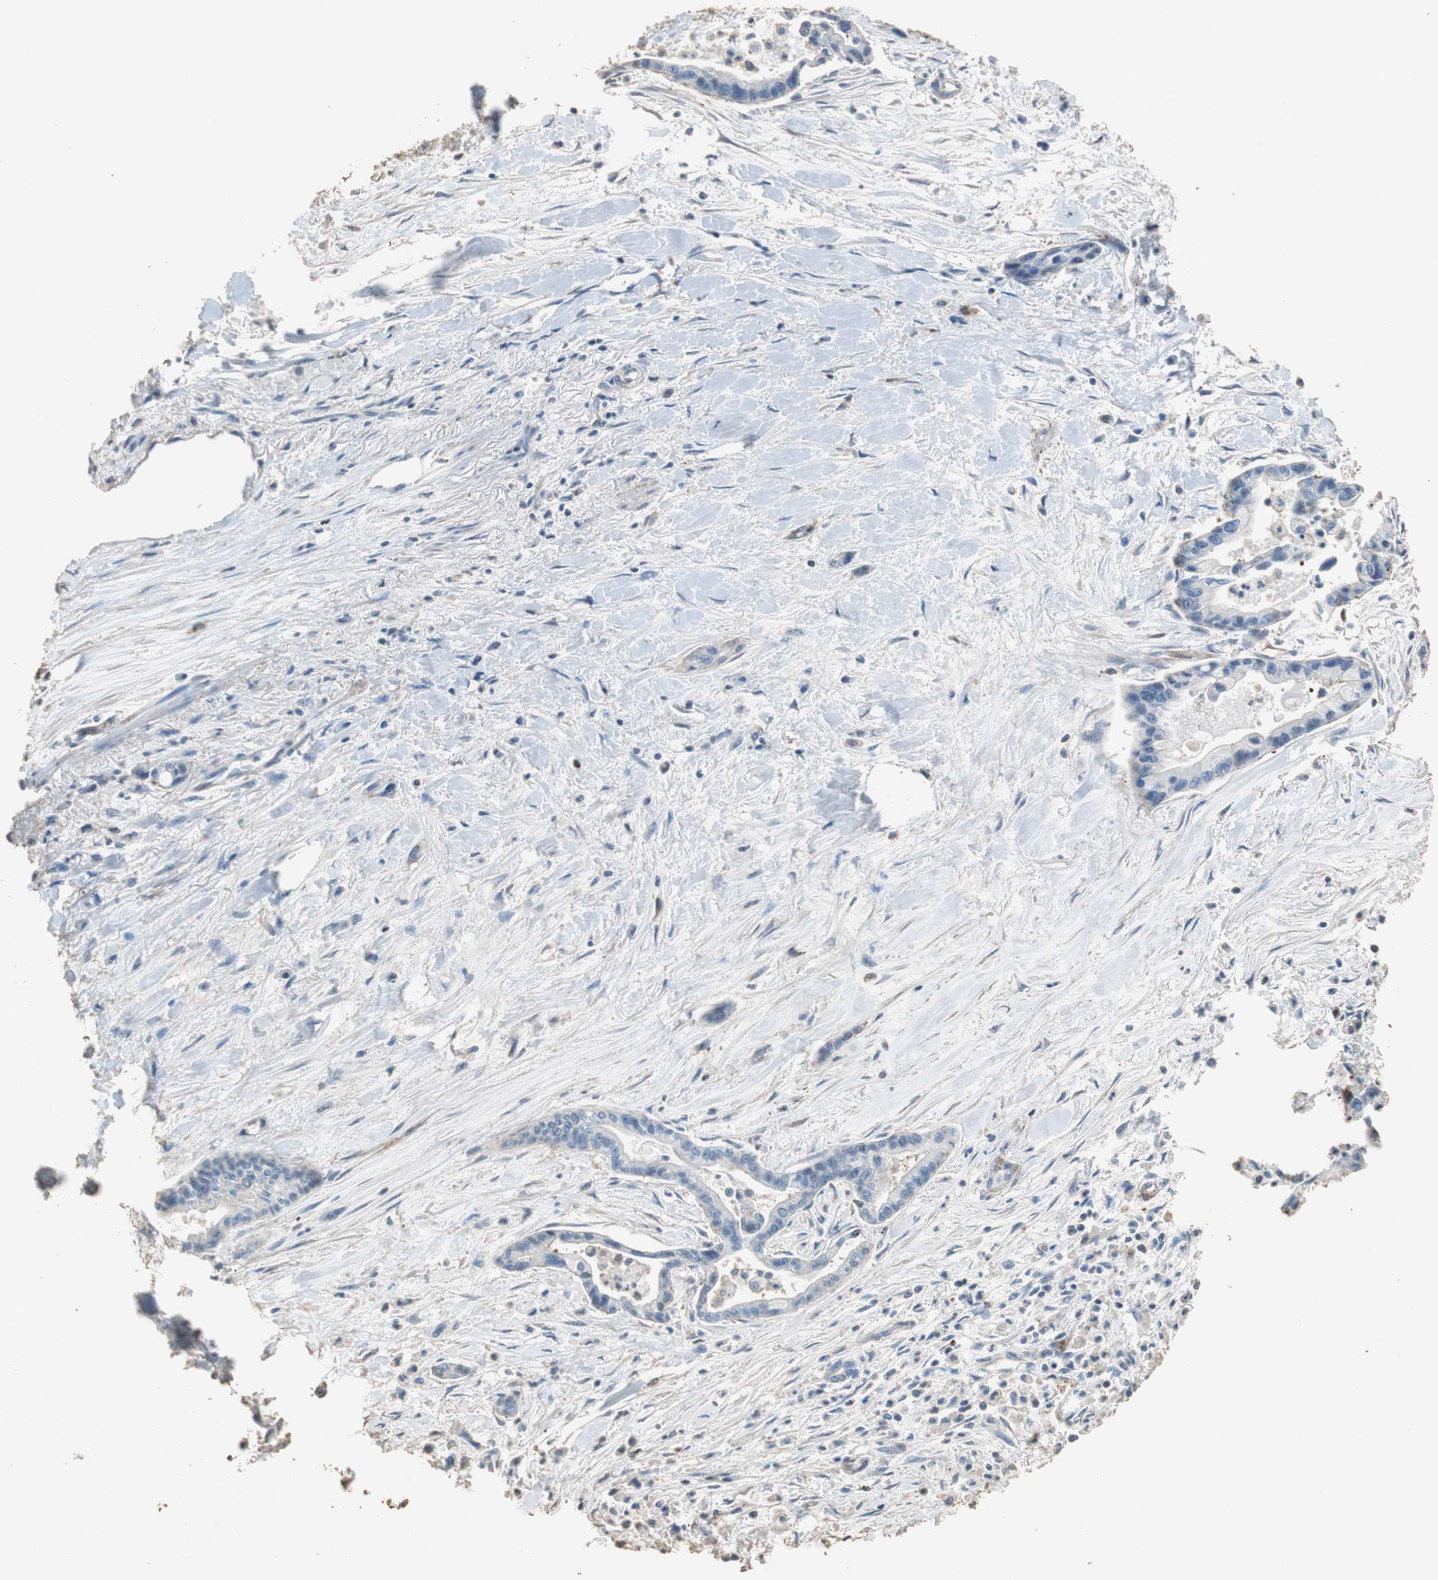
{"staining": {"intensity": "negative", "quantity": "none", "location": "none"}, "tissue": "pancreatic cancer", "cell_type": "Tumor cells", "image_type": "cancer", "snomed": [{"axis": "morphology", "description": "Adenocarcinoma, NOS"}, {"axis": "topography", "description": "Pancreas"}], "caption": "Immunohistochemistry (IHC) histopathology image of human pancreatic adenocarcinoma stained for a protein (brown), which reveals no positivity in tumor cells.", "gene": "PRKRA", "patient": {"sex": "male", "age": 70}}